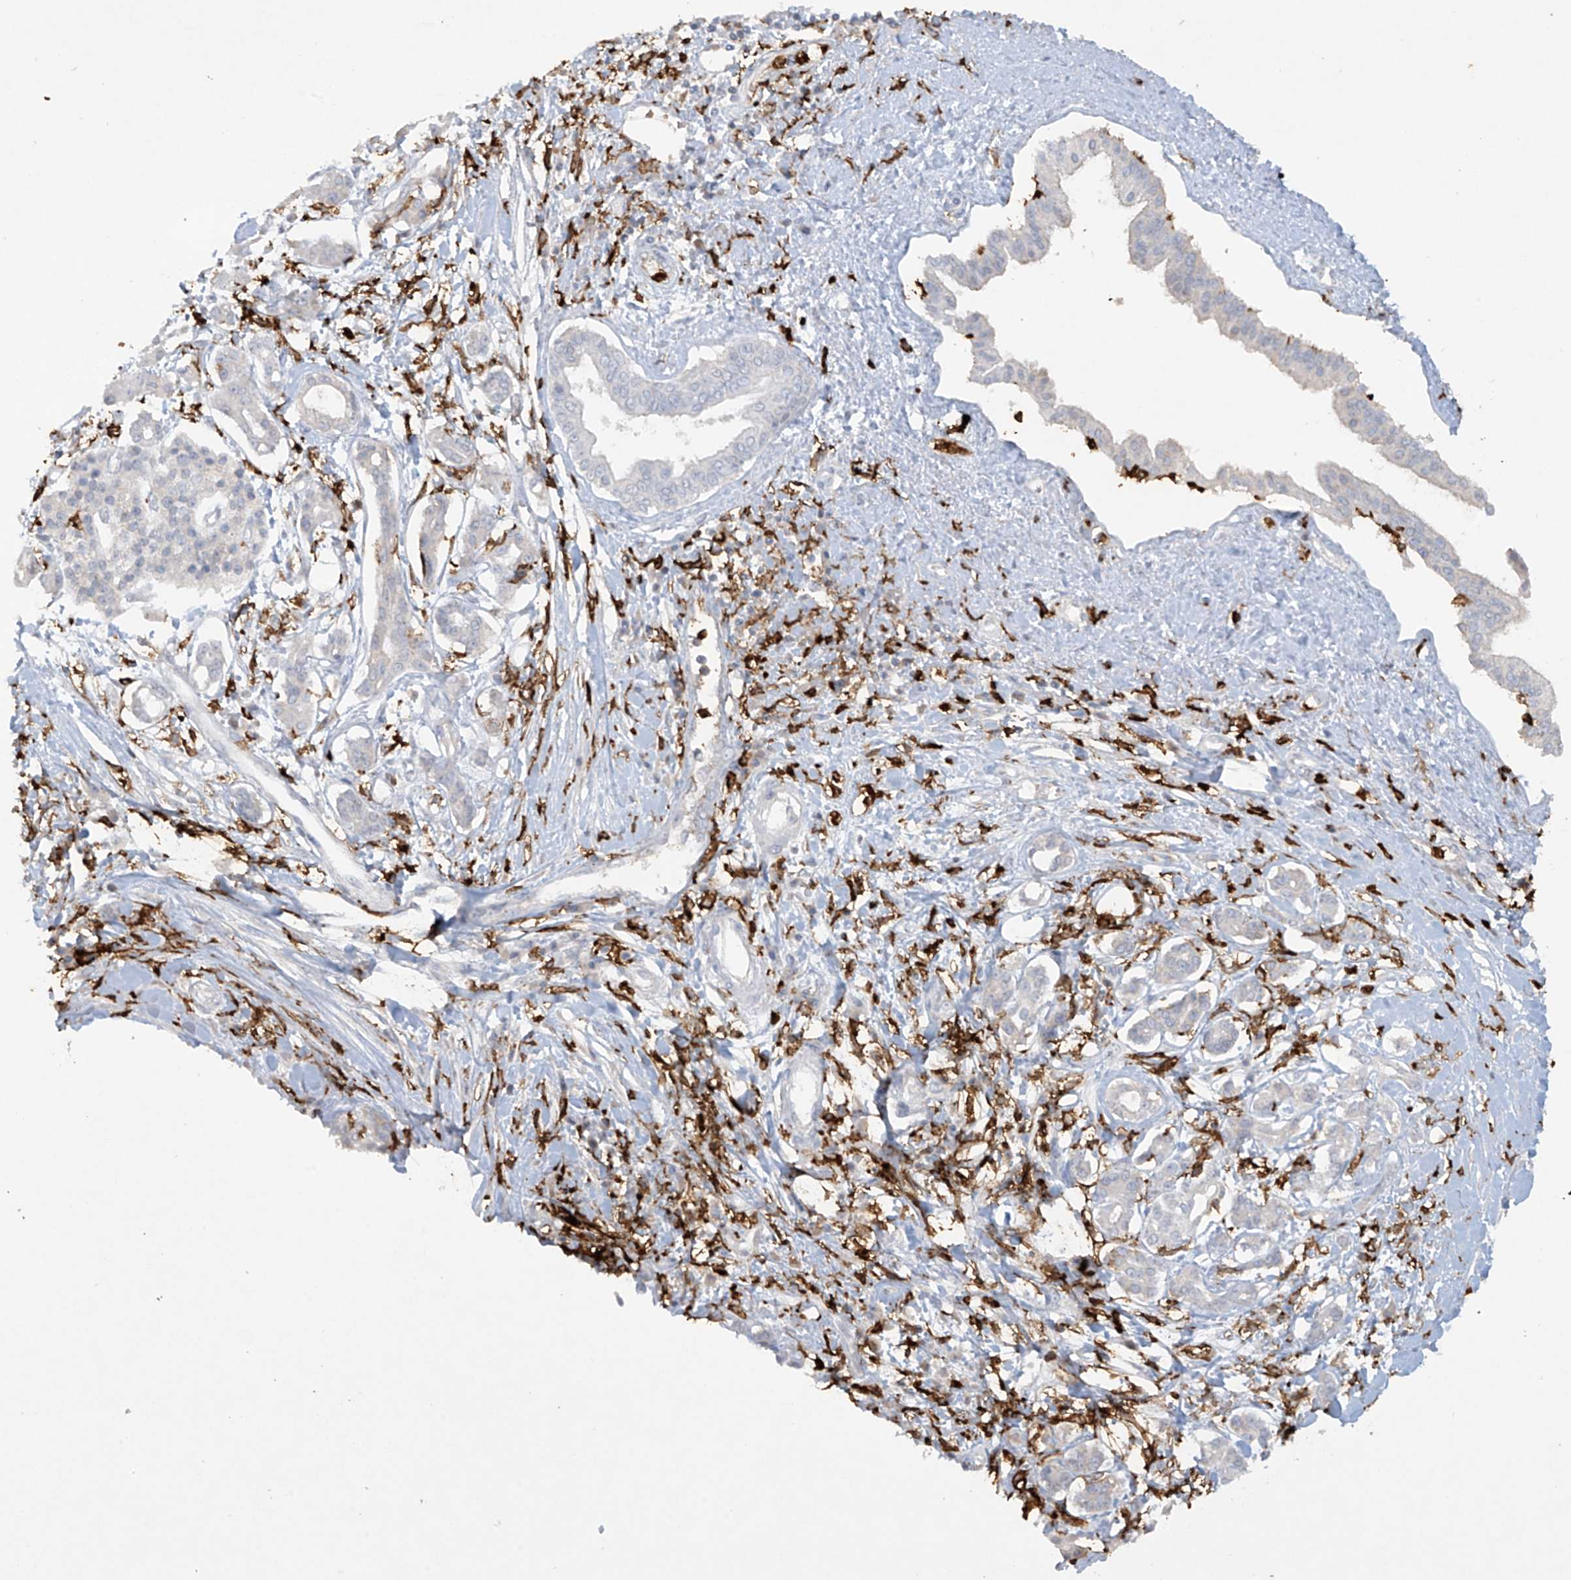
{"staining": {"intensity": "negative", "quantity": "none", "location": "none"}, "tissue": "pancreatic cancer", "cell_type": "Tumor cells", "image_type": "cancer", "snomed": [{"axis": "morphology", "description": "Inflammation, NOS"}, {"axis": "morphology", "description": "Adenocarcinoma, NOS"}, {"axis": "topography", "description": "Pancreas"}], "caption": "This is an immunohistochemistry (IHC) histopathology image of adenocarcinoma (pancreatic). There is no positivity in tumor cells.", "gene": "FCGR3A", "patient": {"sex": "female", "age": 56}}